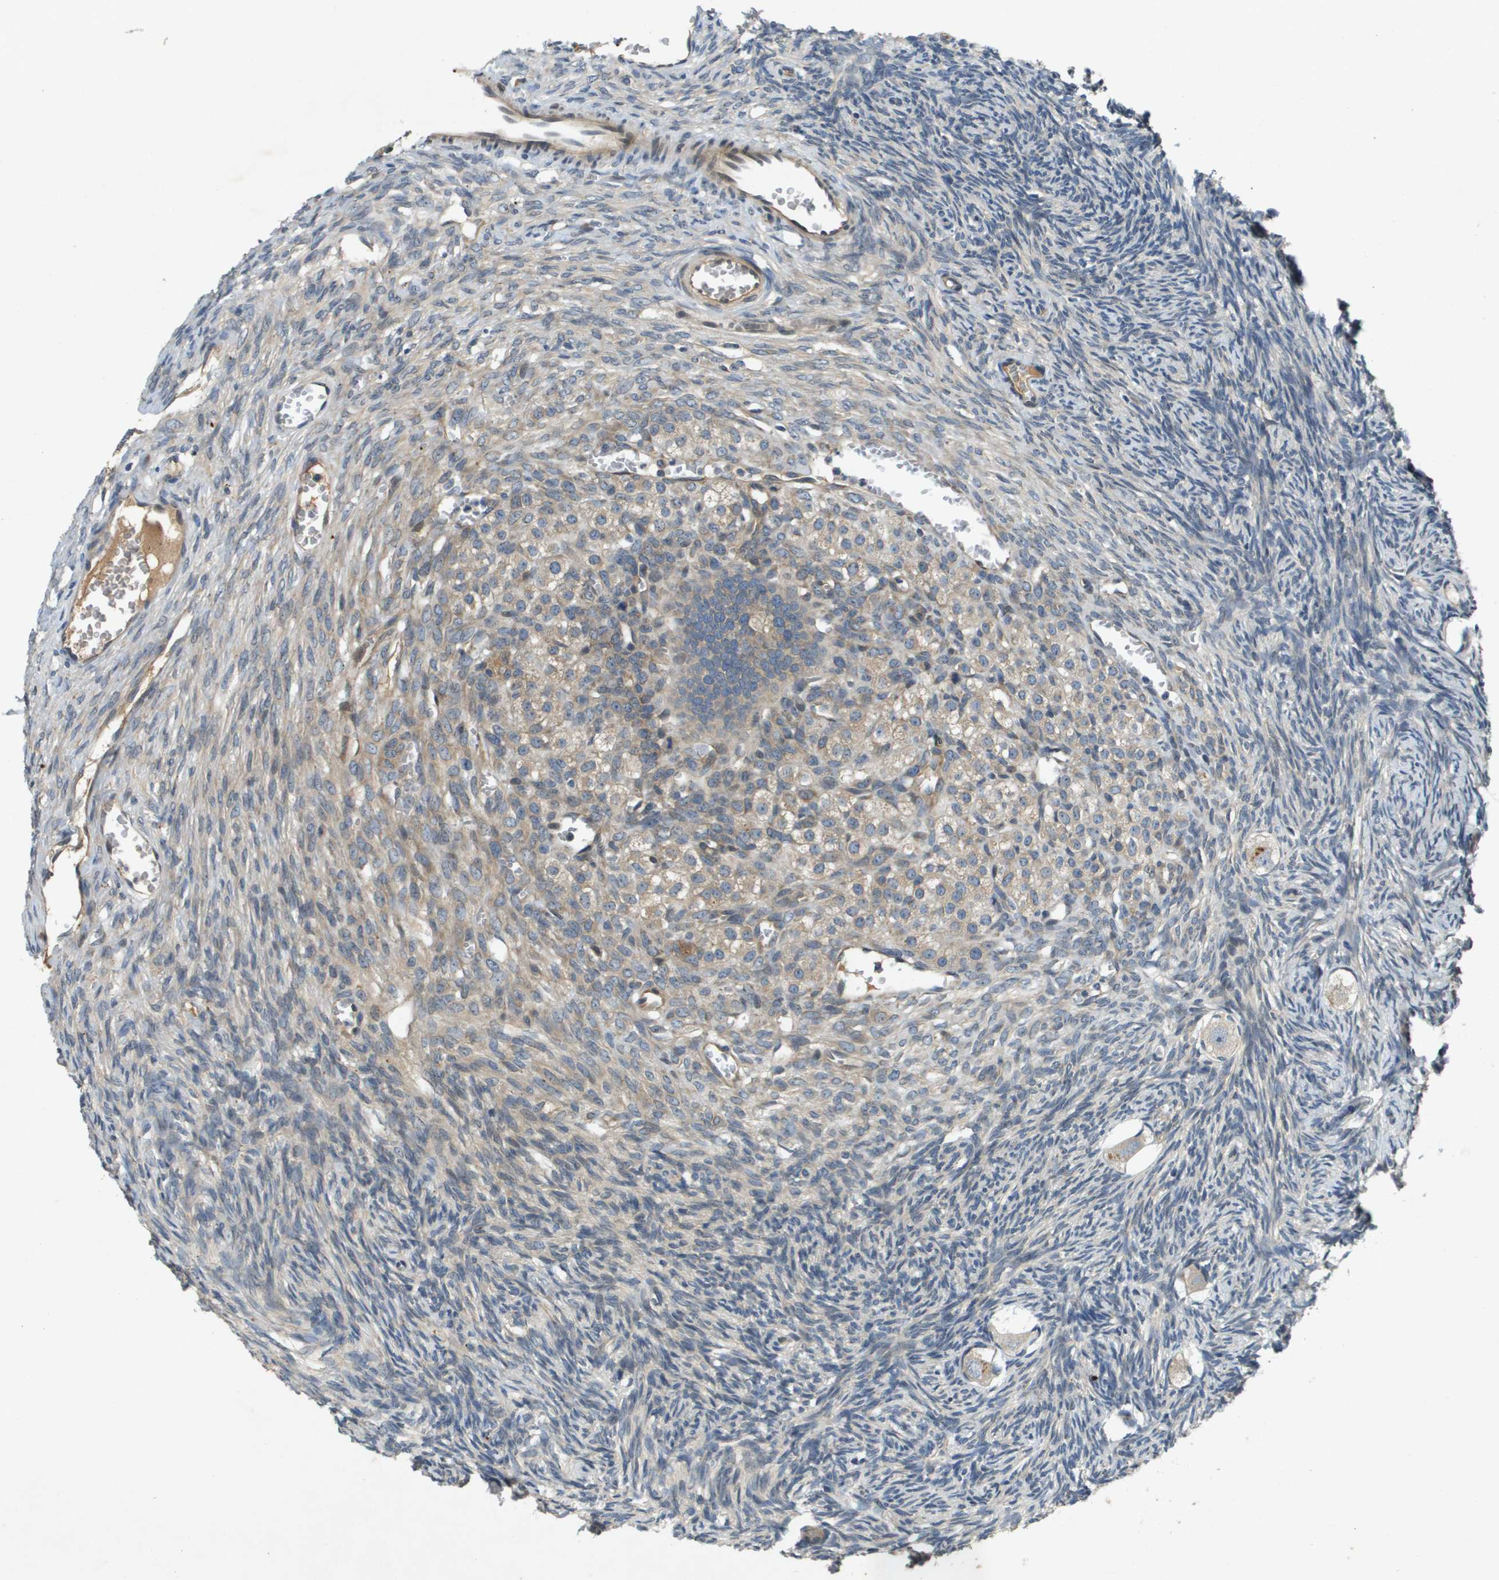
{"staining": {"intensity": "weak", "quantity": ">75%", "location": "cytoplasmic/membranous"}, "tissue": "ovary", "cell_type": "Follicle cells", "image_type": "normal", "snomed": [{"axis": "morphology", "description": "Normal tissue, NOS"}, {"axis": "topography", "description": "Ovary"}], "caption": "The immunohistochemical stain shows weak cytoplasmic/membranous expression in follicle cells of unremarkable ovary.", "gene": "PGAP3", "patient": {"sex": "female", "age": 27}}